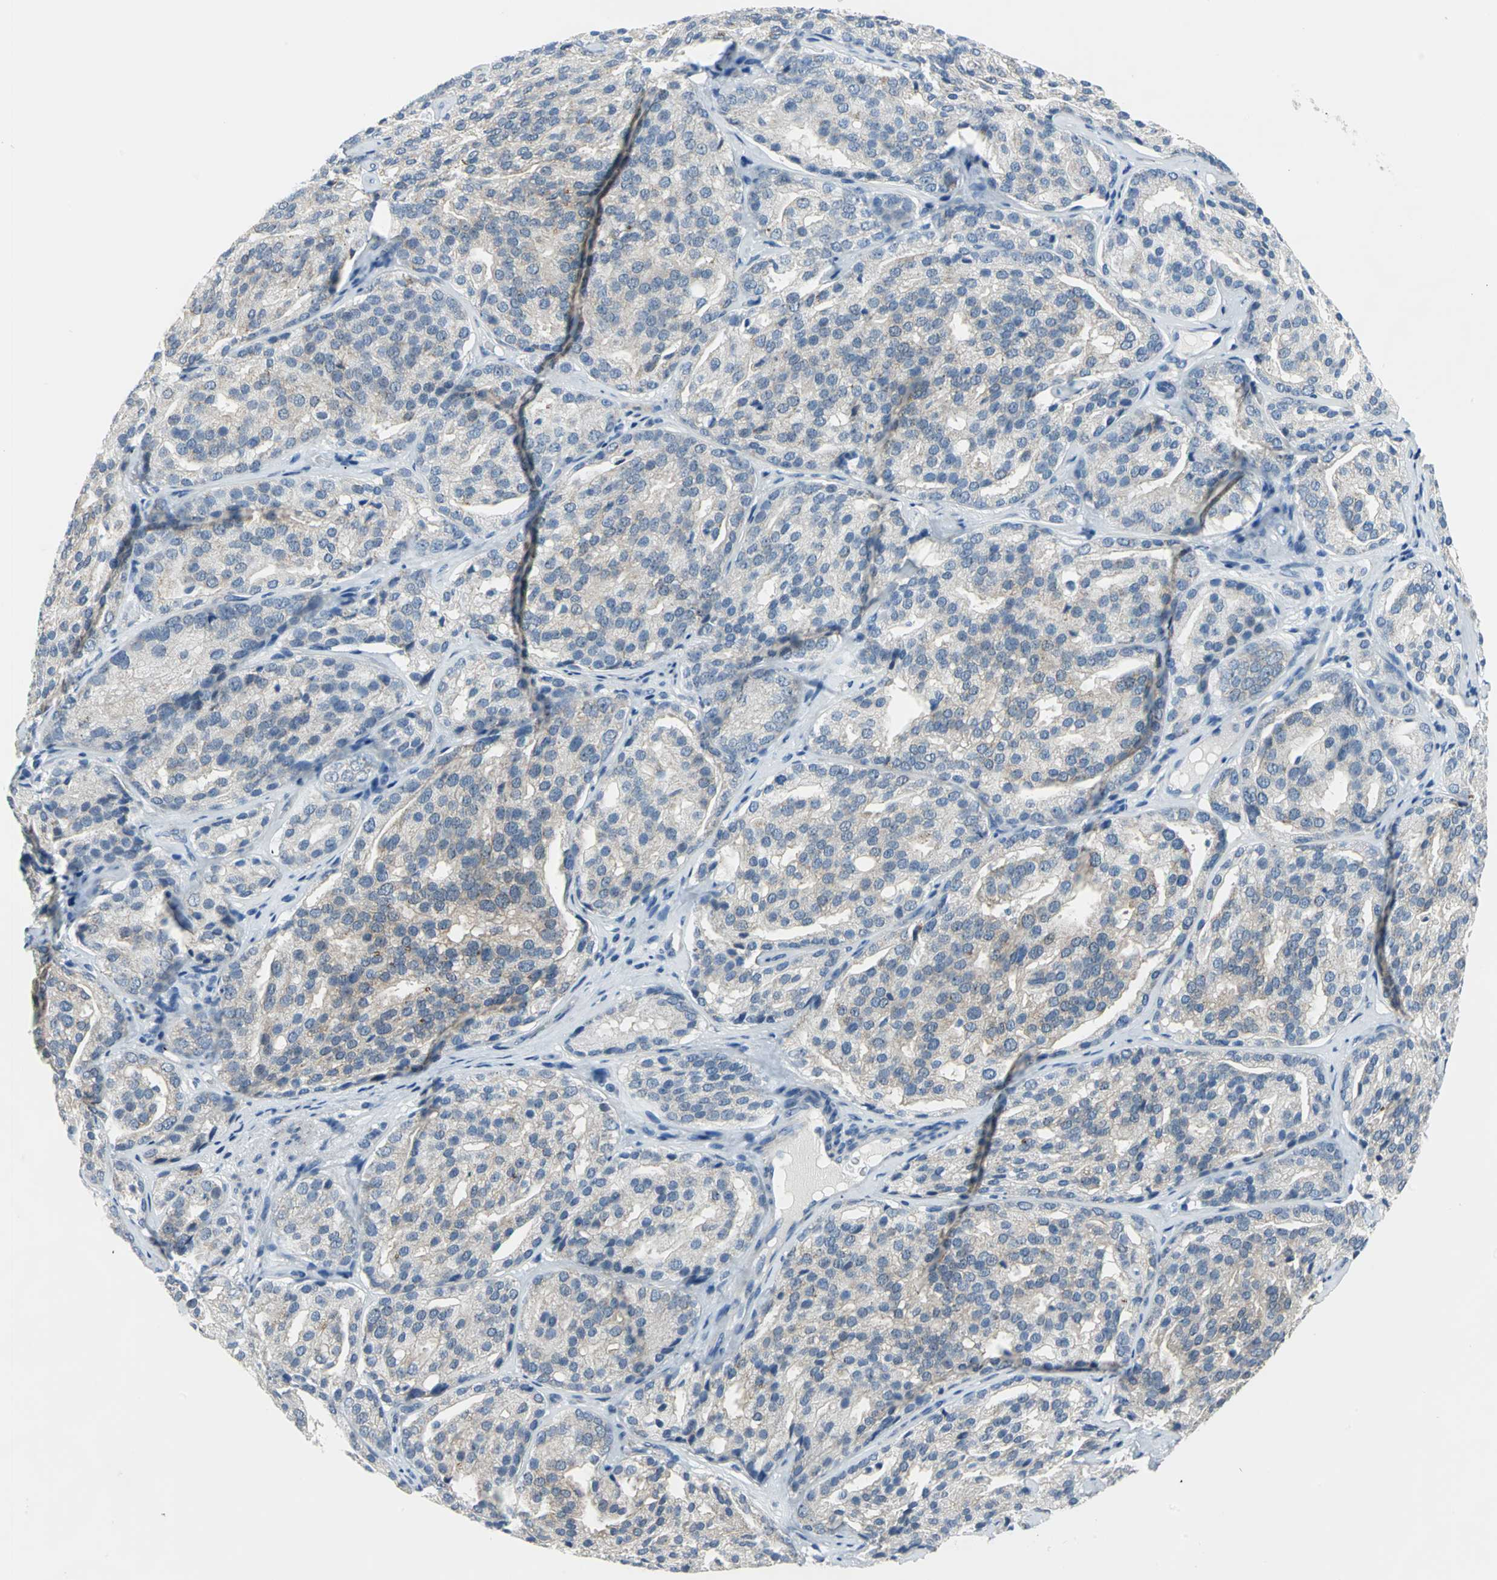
{"staining": {"intensity": "weak", "quantity": "25%-75%", "location": "cytoplasmic/membranous"}, "tissue": "prostate cancer", "cell_type": "Tumor cells", "image_type": "cancer", "snomed": [{"axis": "morphology", "description": "Adenocarcinoma, High grade"}, {"axis": "topography", "description": "Prostate"}], "caption": "There is low levels of weak cytoplasmic/membranous positivity in tumor cells of prostate cancer (high-grade adenocarcinoma), as demonstrated by immunohistochemical staining (brown color).", "gene": "MUC4", "patient": {"sex": "male", "age": 64}}